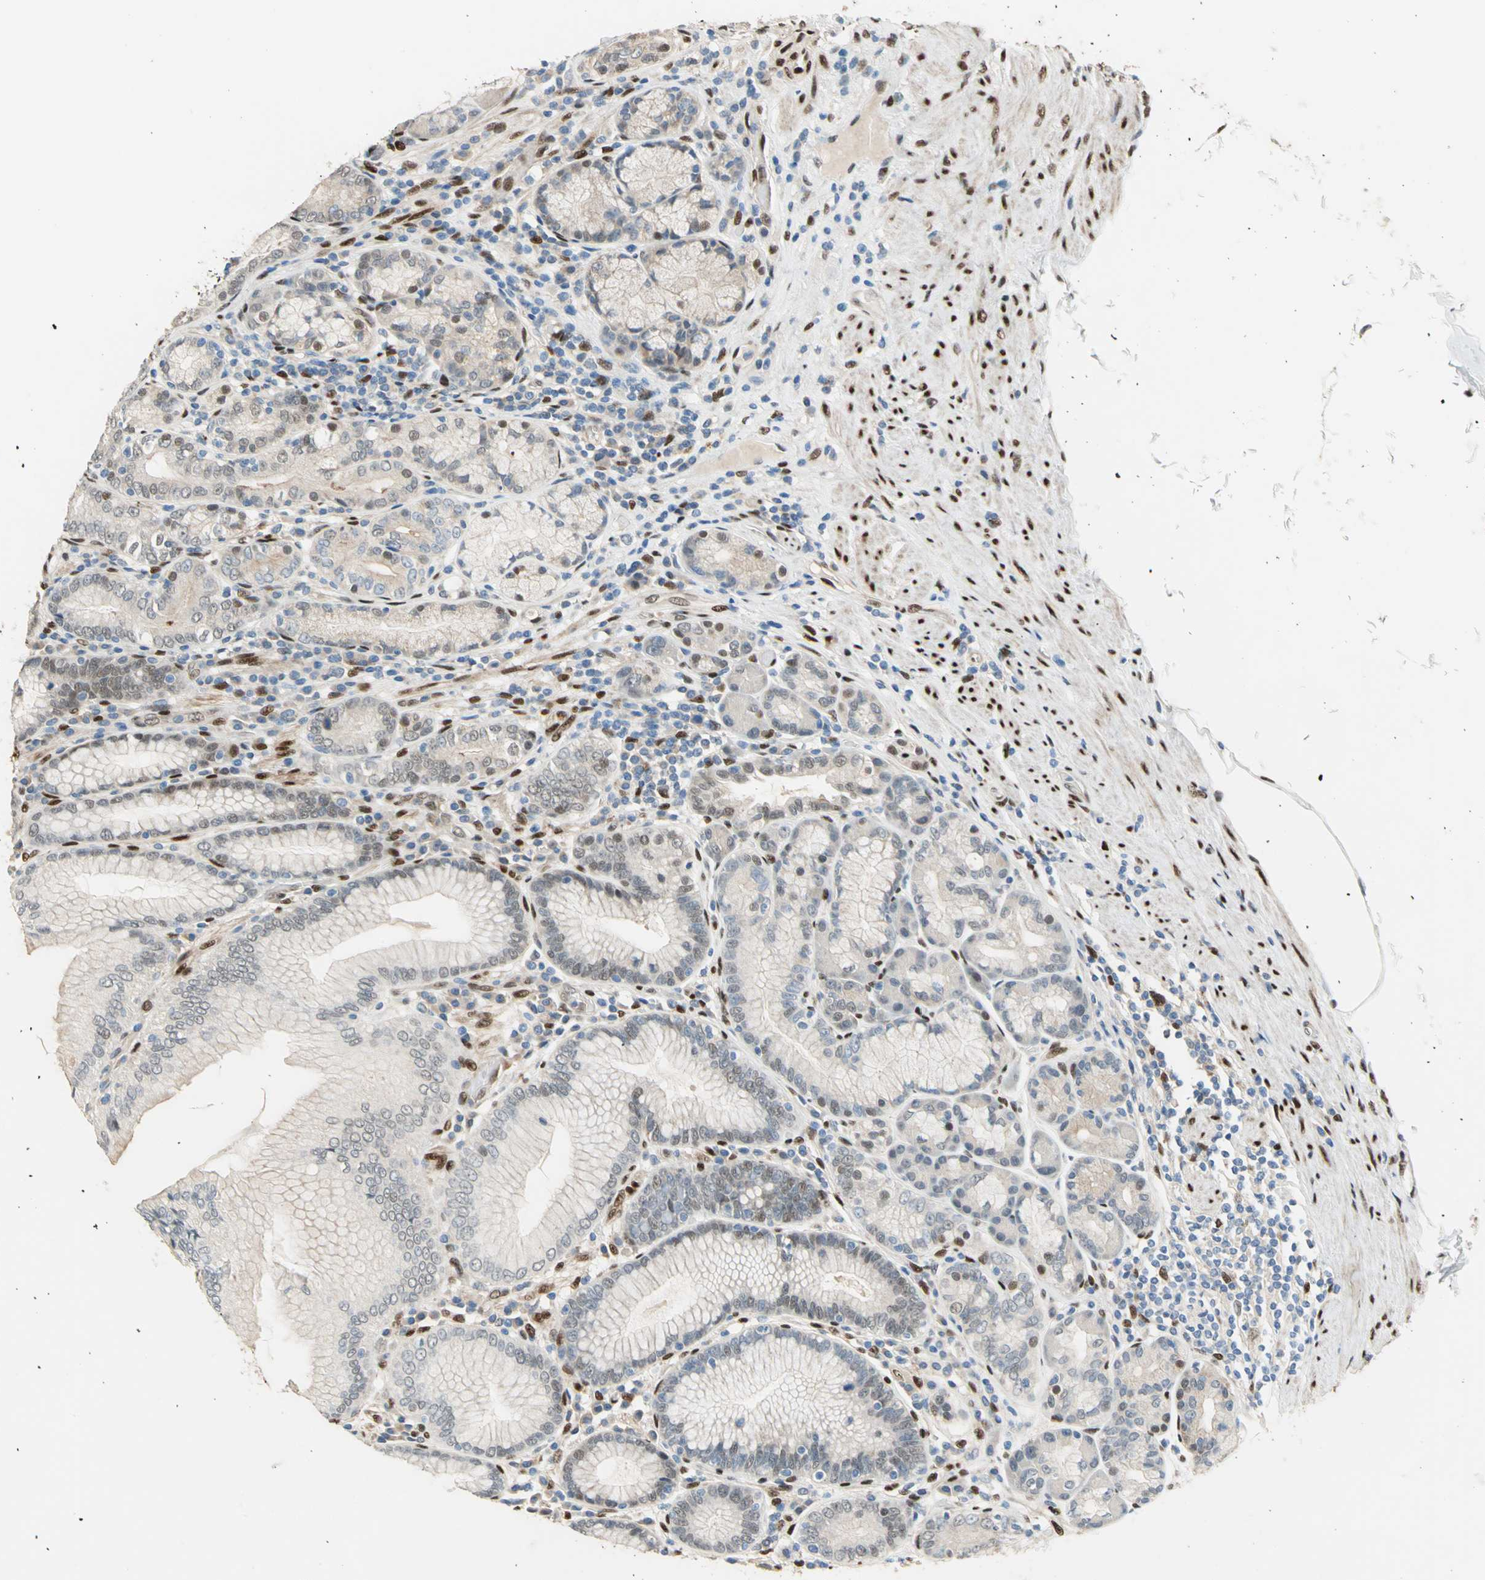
{"staining": {"intensity": "weak", "quantity": ">75%", "location": "cytoplasmic/membranous,nuclear"}, "tissue": "stomach", "cell_type": "Glandular cells", "image_type": "normal", "snomed": [{"axis": "morphology", "description": "Normal tissue, NOS"}, {"axis": "topography", "description": "Stomach, lower"}], "caption": "Stomach stained with DAB (3,3'-diaminobenzidine) immunohistochemistry exhibits low levels of weak cytoplasmic/membranous,nuclear staining in about >75% of glandular cells.", "gene": "RBFOX2", "patient": {"sex": "female", "age": 76}}